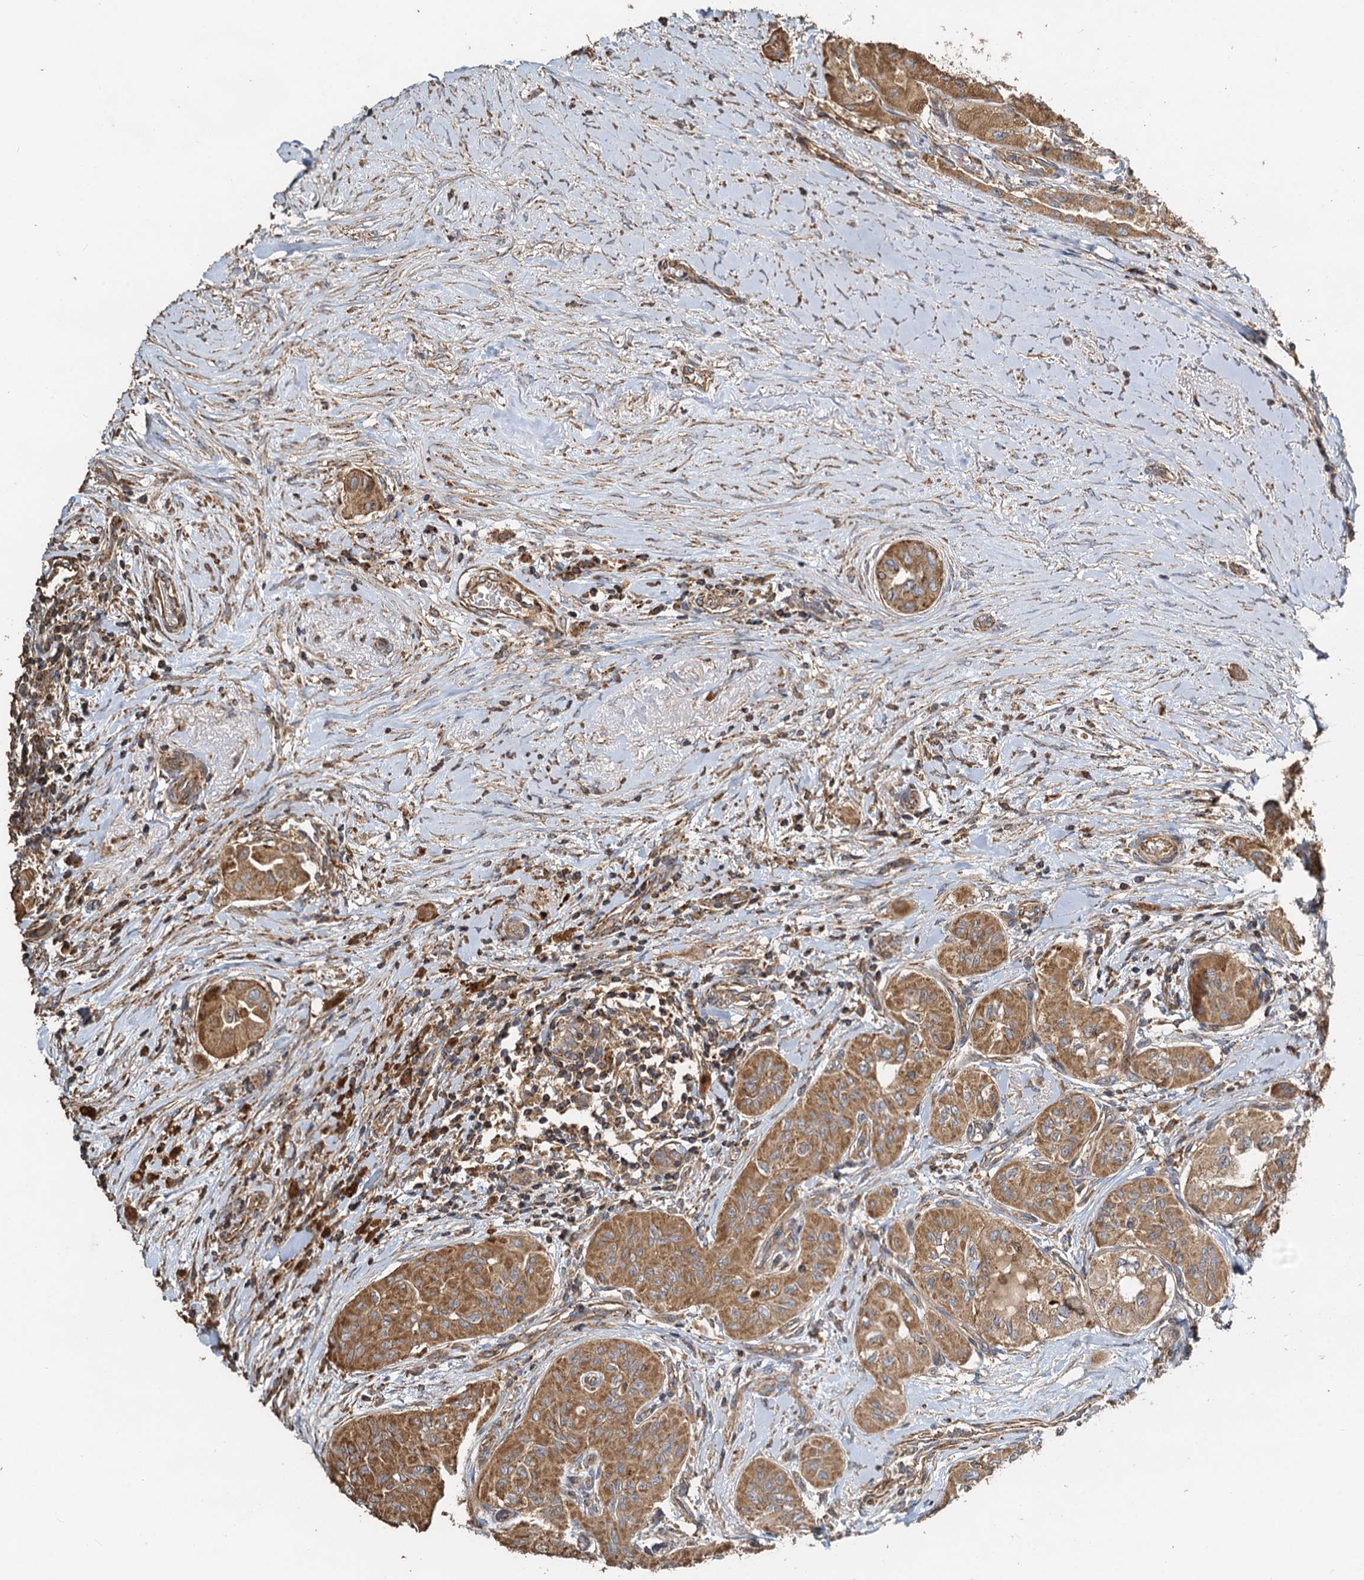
{"staining": {"intensity": "moderate", "quantity": ">75%", "location": "cytoplasmic/membranous"}, "tissue": "thyroid cancer", "cell_type": "Tumor cells", "image_type": "cancer", "snomed": [{"axis": "morphology", "description": "Papillary adenocarcinoma, NOS"}, {"axis": "topography", "description": "Thyroid gland"}], "caption": "Immunohistochemistry of thyroid cancer shows medium levels of moderate cytoplasmic/membranous positivity in about >75% of tumor cells.", "gene": "SDS", "patient": {"sex": "female", "age": 59}}